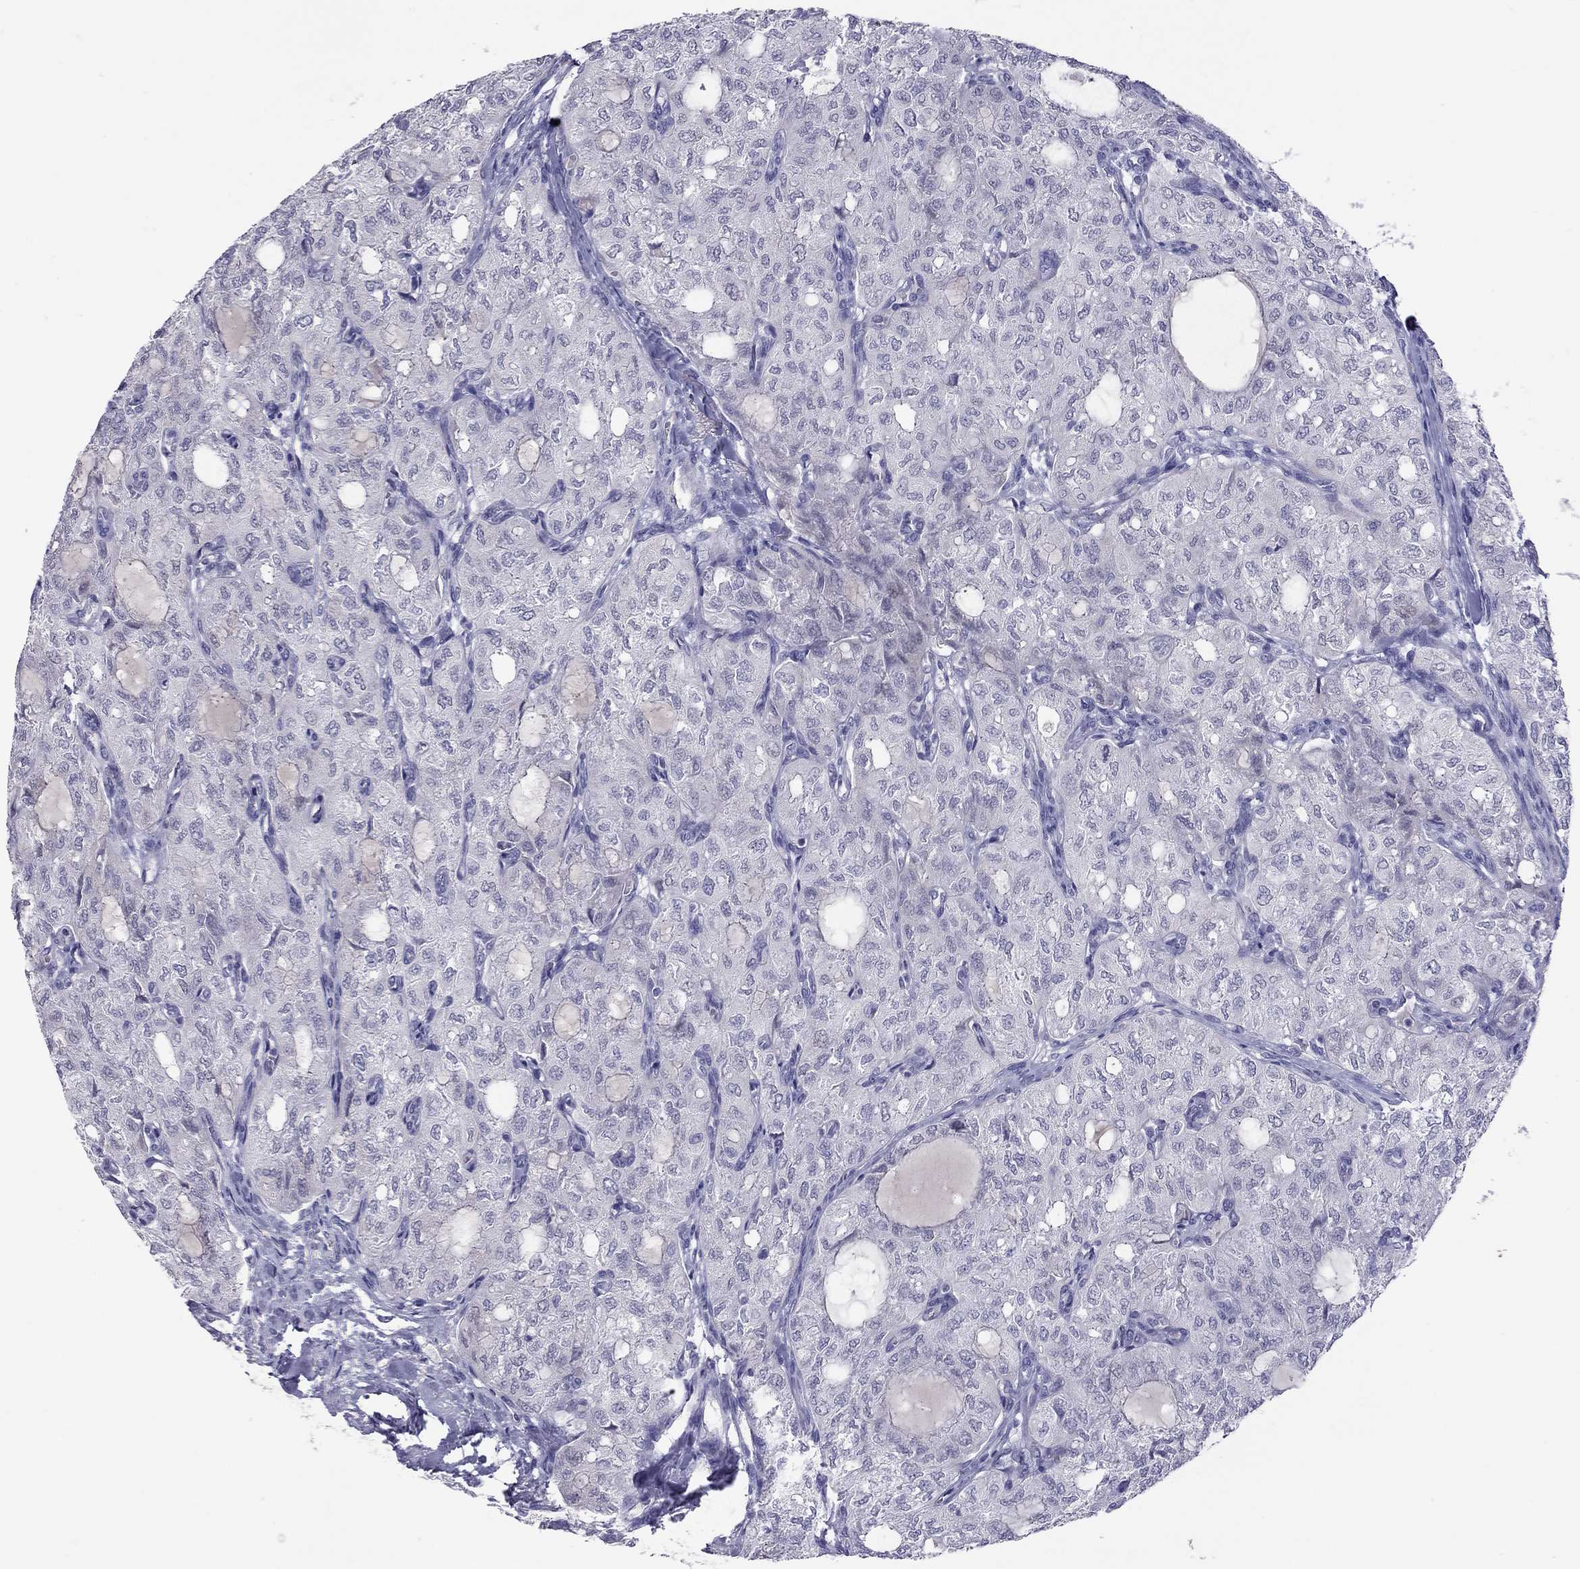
{"staining": {"intensity": "negative", "quantity": "none", "location": "none"}, "tissue": "thyroid cancer", "cell_type": "Tumor cells", "image_type": "cancer", "snomed": [{"axis": "morphology", "description": "Follicular adenoma carcinoma, NOS"}, {"axis": "topography", "description": "Thyroid gland"}], "caption": "Thyroid cancer was stained to show a protein in brown. There is no significant positivity in tumor cells. (Stains: DAB immunohistochemistry with hematoxylin counter stain, Microscopy: brightfield microscopy at high magnification).", "gene": "MUC16", "patient": {"sex": "male", "age": 75}}